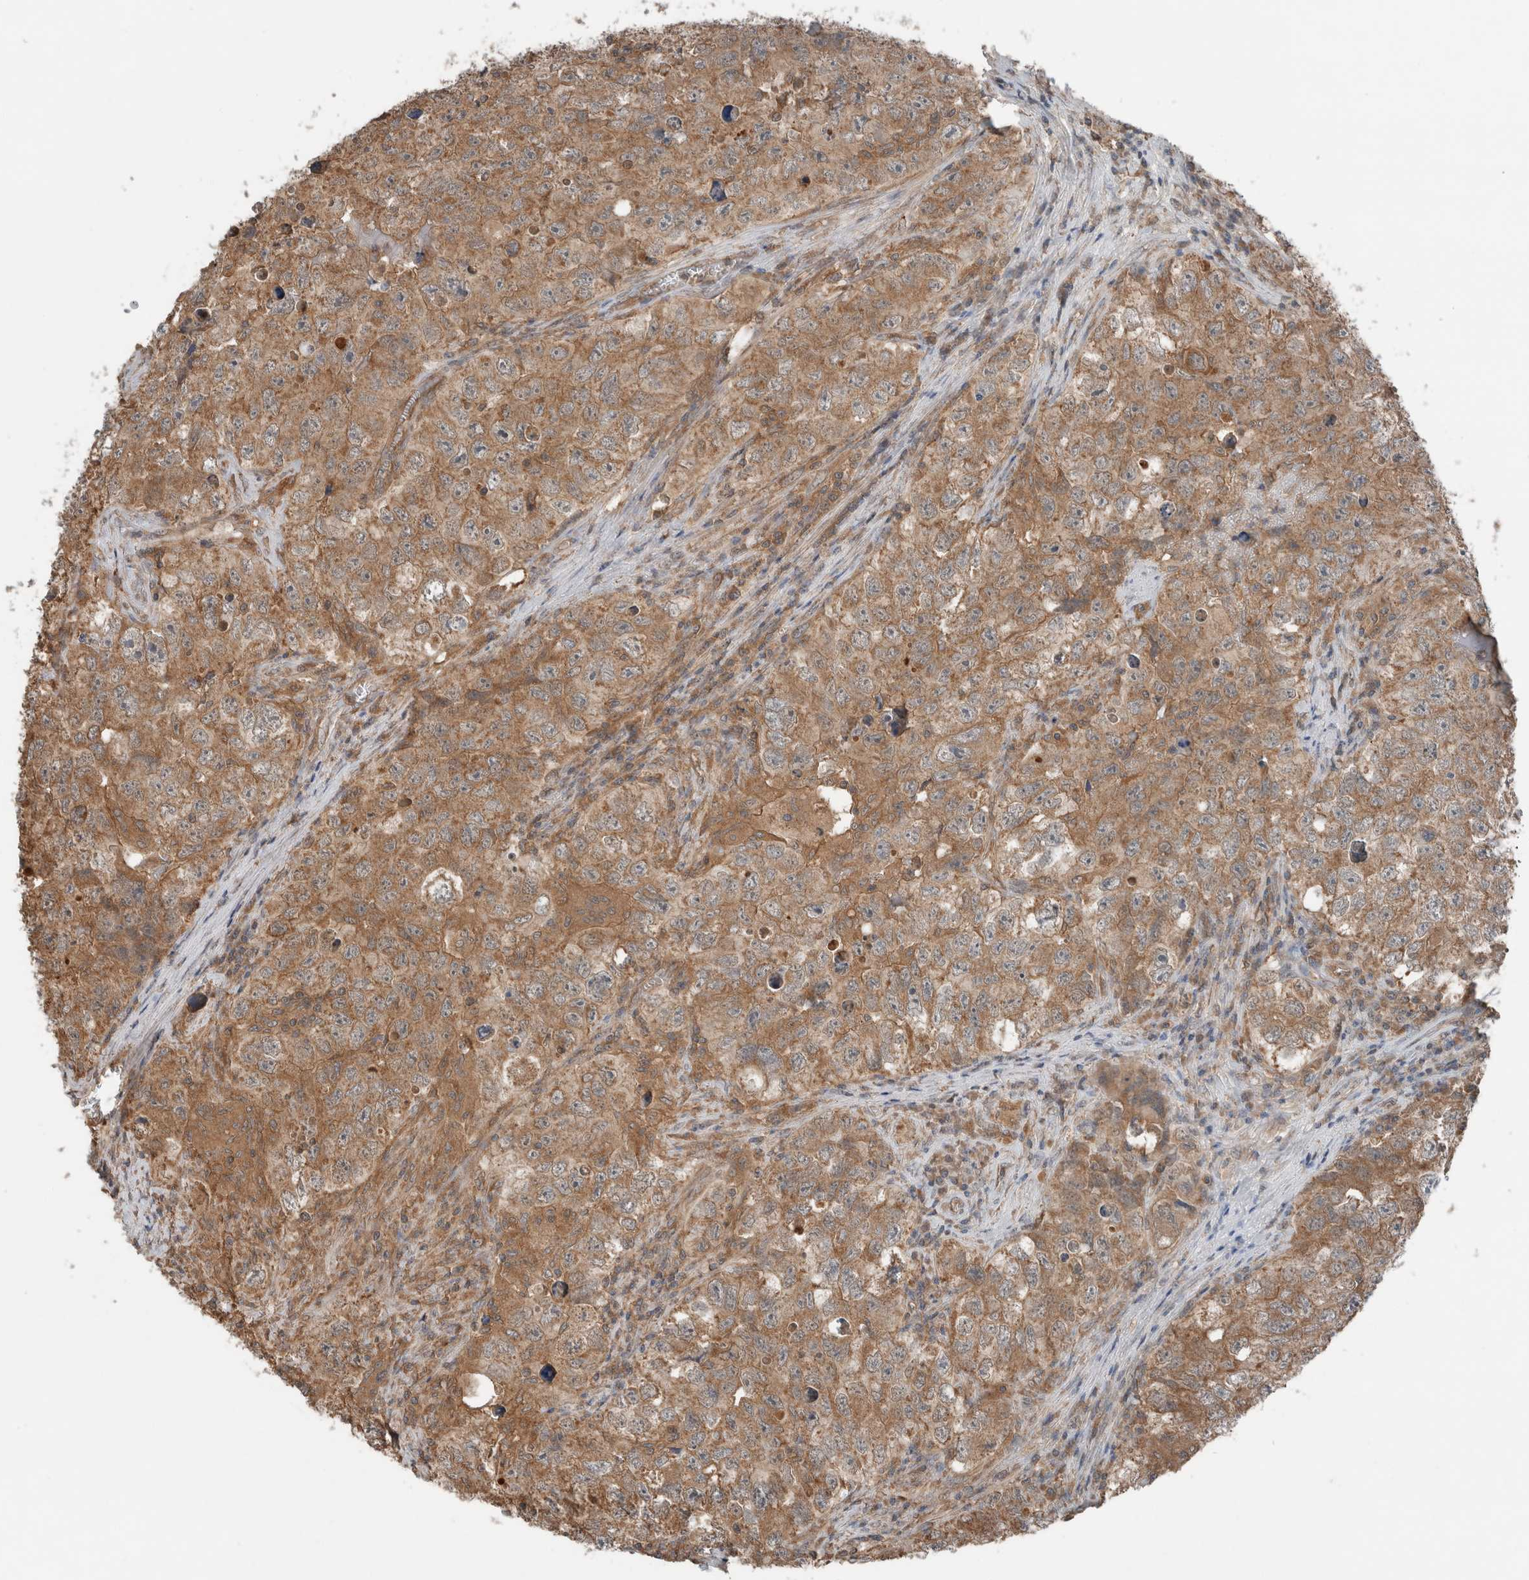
{"staining": {"intensity": "moderate", "quantity": ">75%", "location": "cytoplasmic/membranous"}, "tissue": "testis cancer", "cell_type": "Tumor cells", "image_type": "cancer", "snomed": [{"axis": "morphology", "description": "Seminoma, NOS"}, {"axis": "morphology", "description": "Carcinoma, Embryonal, NOS"}, {"axis": "topography", "description": "Testis"}], "caption": "Immunohistochemical staining of human testis cancer demonstrates moderate cytoplasmic/membranous protein positivity in approximately >75% of tumor cells. (Brightfield microscopy of DAB IHC at high magnification).", "gene": "KLK14", "patient": {"sex": "male", "age": 43}}